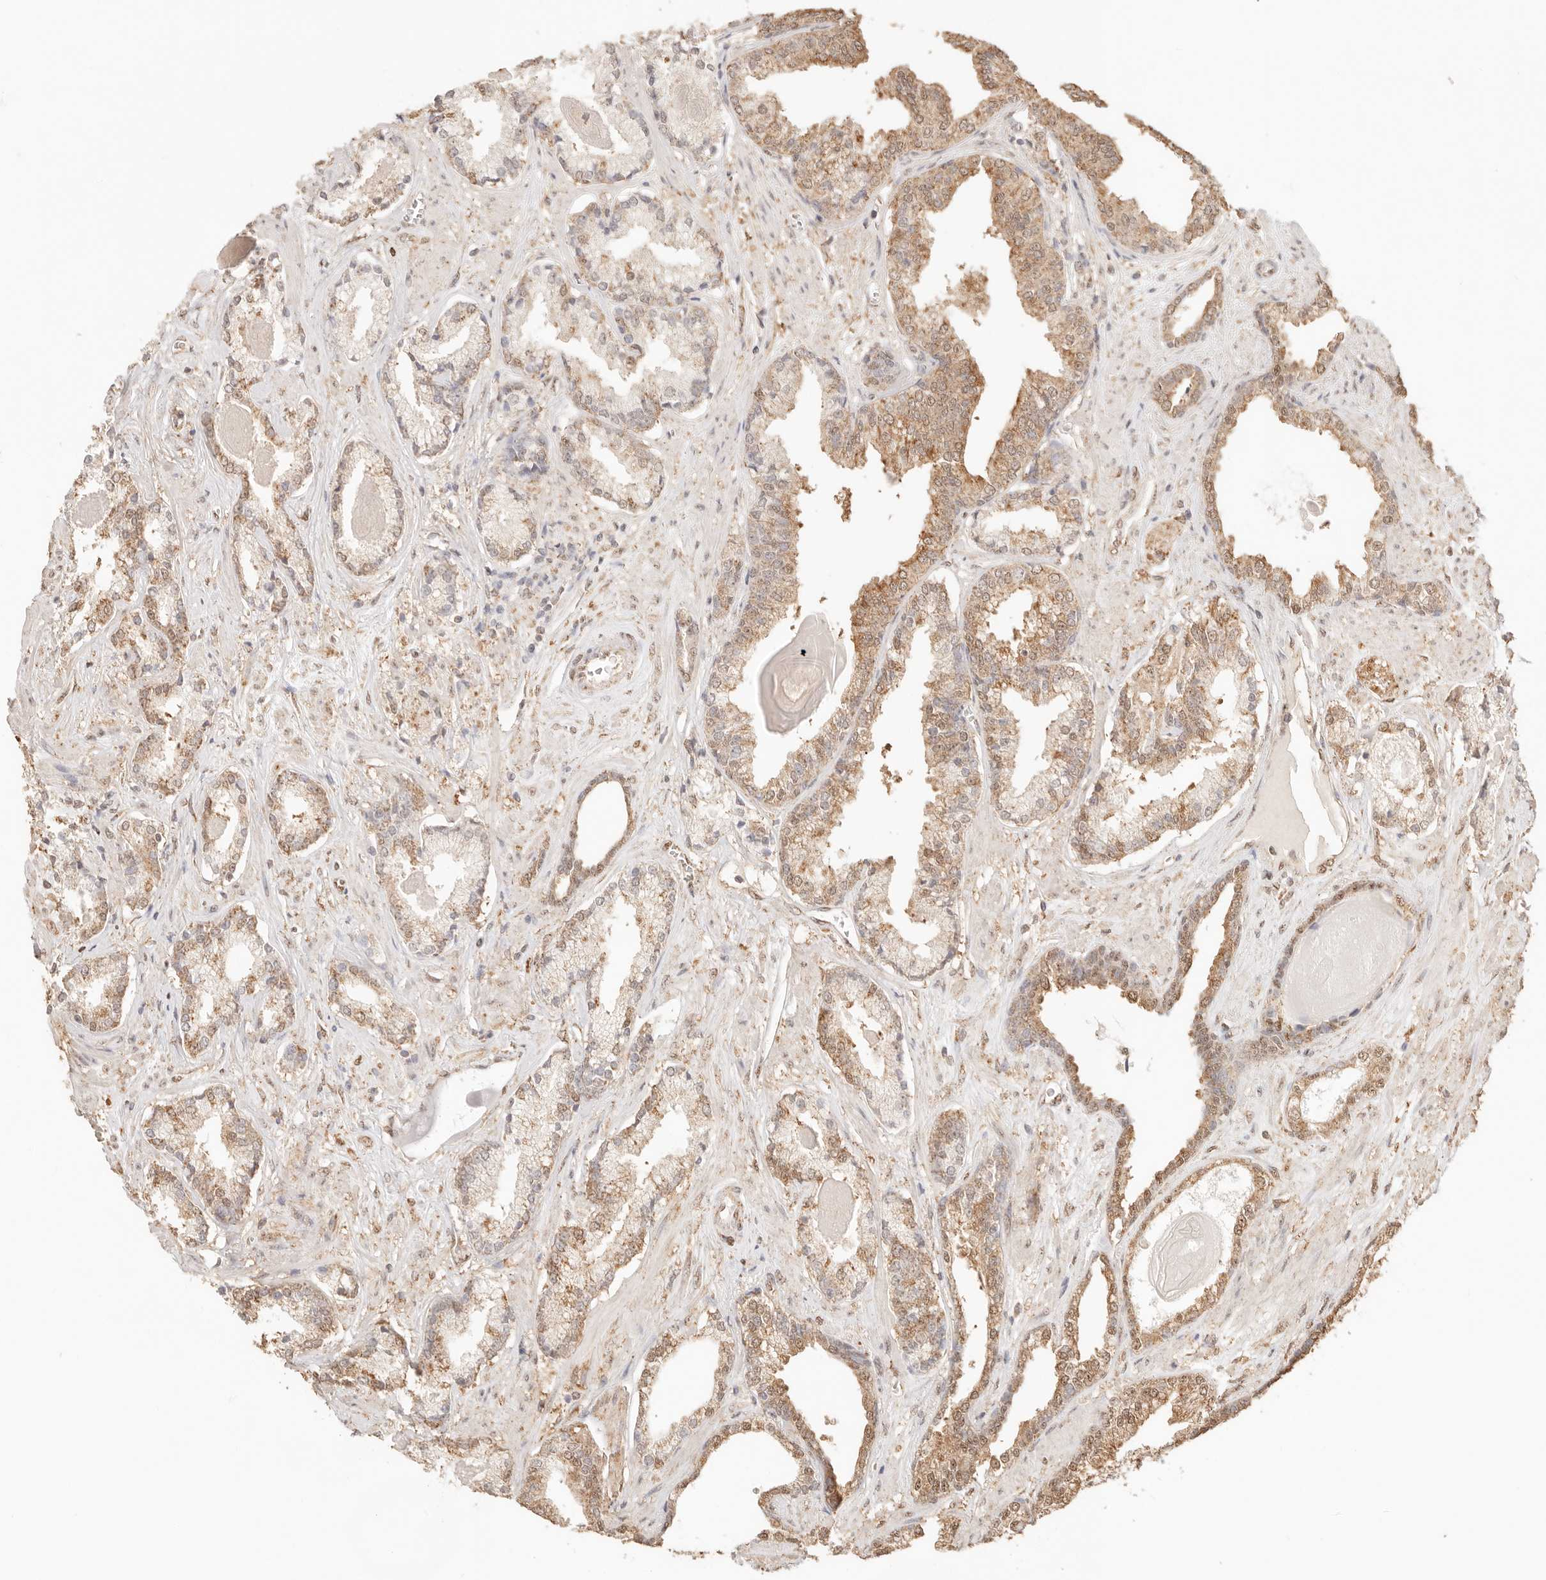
{"staining": {"intensity": "moderate", "quantity": ">75%", "location": "cytoplasmic/membranous,nuclear"}, "tissue": "prostate cancer", "cell_type": "Tumor cells", "image_type": "cancer", "snomed": [{"axis": "morphology", "description": "Adenocarcinoma, Low grade"}, {"axis": "topography", "description": "Prostate"}], "caption": "The immunohistochemical stain shows moderate cytoplasmic/membranous and nuclear positivity in tumor cells of prostate cancer tissue.", "gene": "IL1R2", "patient": {"sex": "male", "age": 70}}